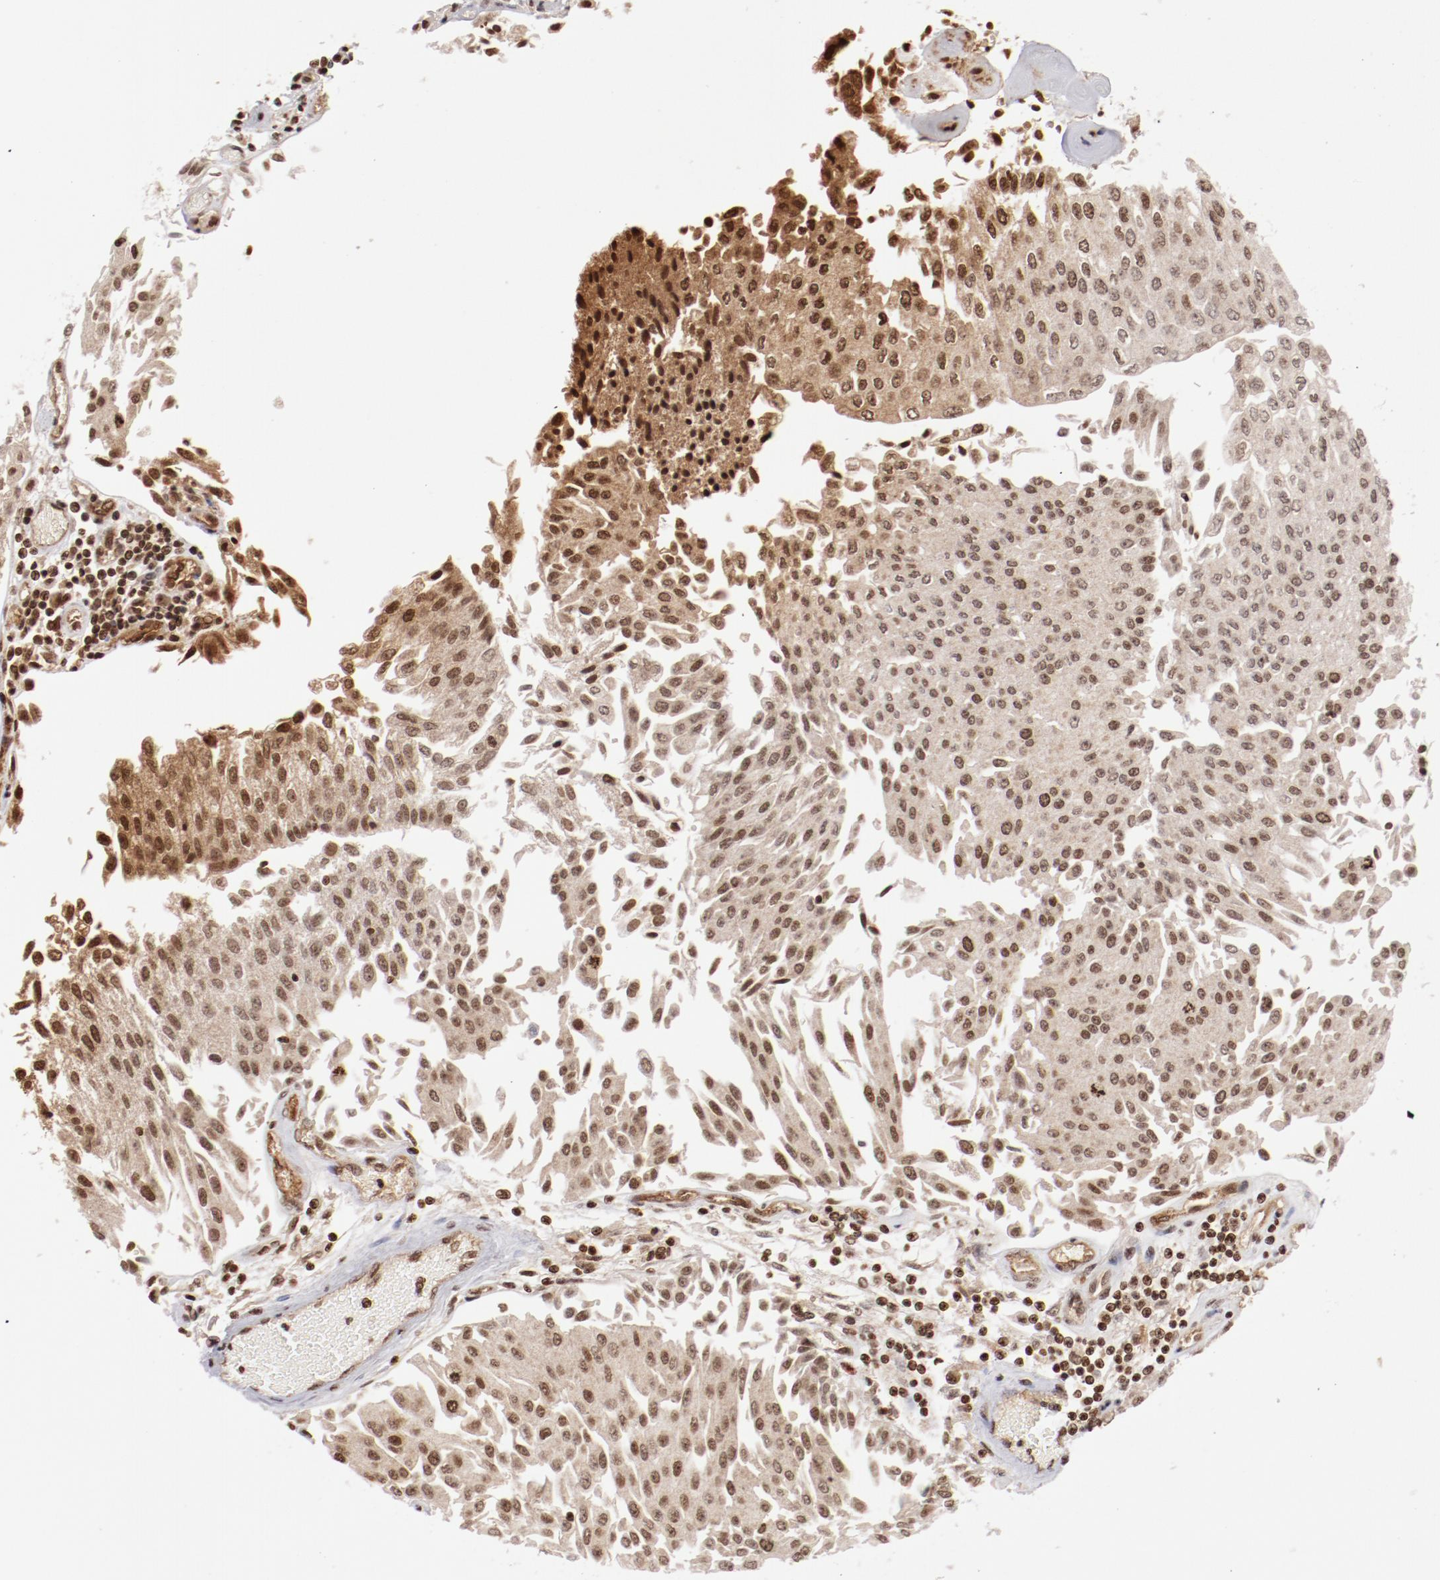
{"staining": {"intensity": "moderate", "quantity": ">75%", "location": "nuclear"}, "tissue": "urothelial cancer", "cell_type": "Tumor cells", "image_type": "cancer", "snomed": [{"axis": "morphology", "description": "Urothelial carcinoma, Low grade"}, {"axis": "topography", "description": "Urinary bladder"}], "caption": "Immunohistochemical staining of urothelial carcinoma (low-grade) demonstrates medium levels of moderate nuclear protein staining in about >75% of tumor cells.", "gene": "ABL2", "patient": {"sex": "male", "age": 86}}